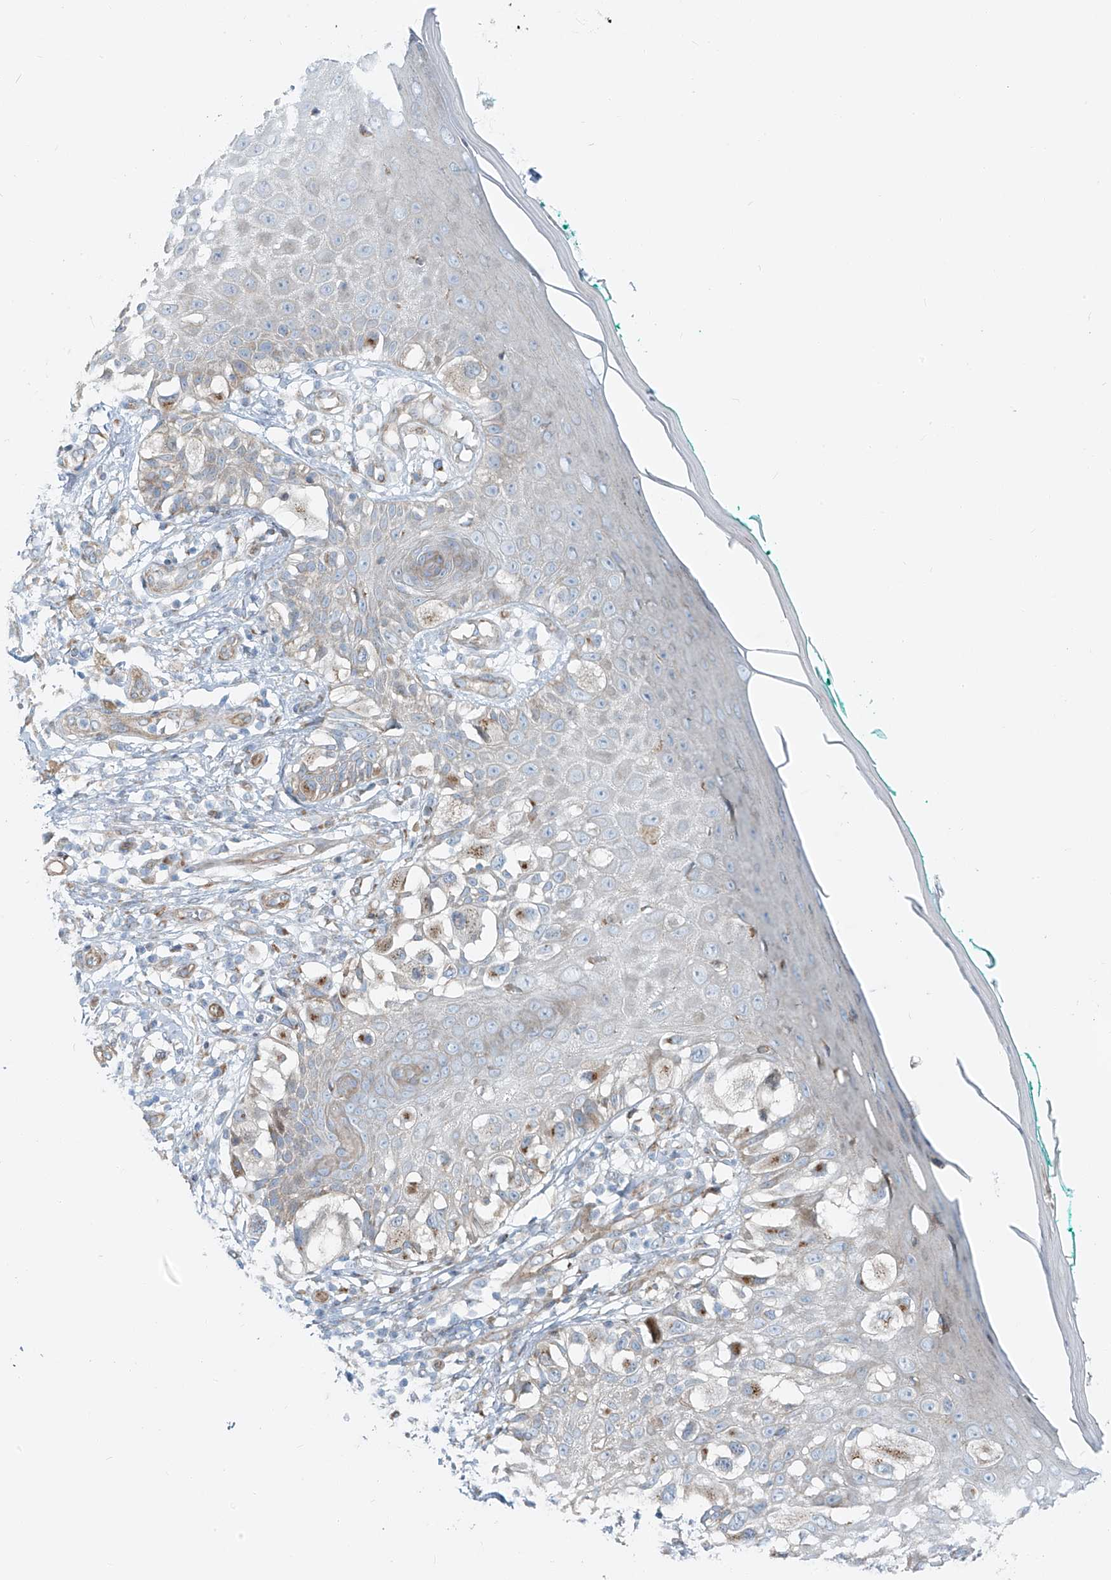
{"staining": {"intensity": "moderate", "quantity": "25%-75%", "location": "cytoplasmic/membranous"}, "tissue": "melanoma", "cell_type": "Tumor cells", "image_type": "cancer", "snomed": [{"axis": "morphology", "description": "Malignant melanoma, NOS"}, {"axis": "topography", "description": "Skin"}], "caption": "Melanoma stained with a protein marker displays moderate staining in tumor cells.", "gene": "HIC2", "patient": {"sex": "female", "age": 81}}